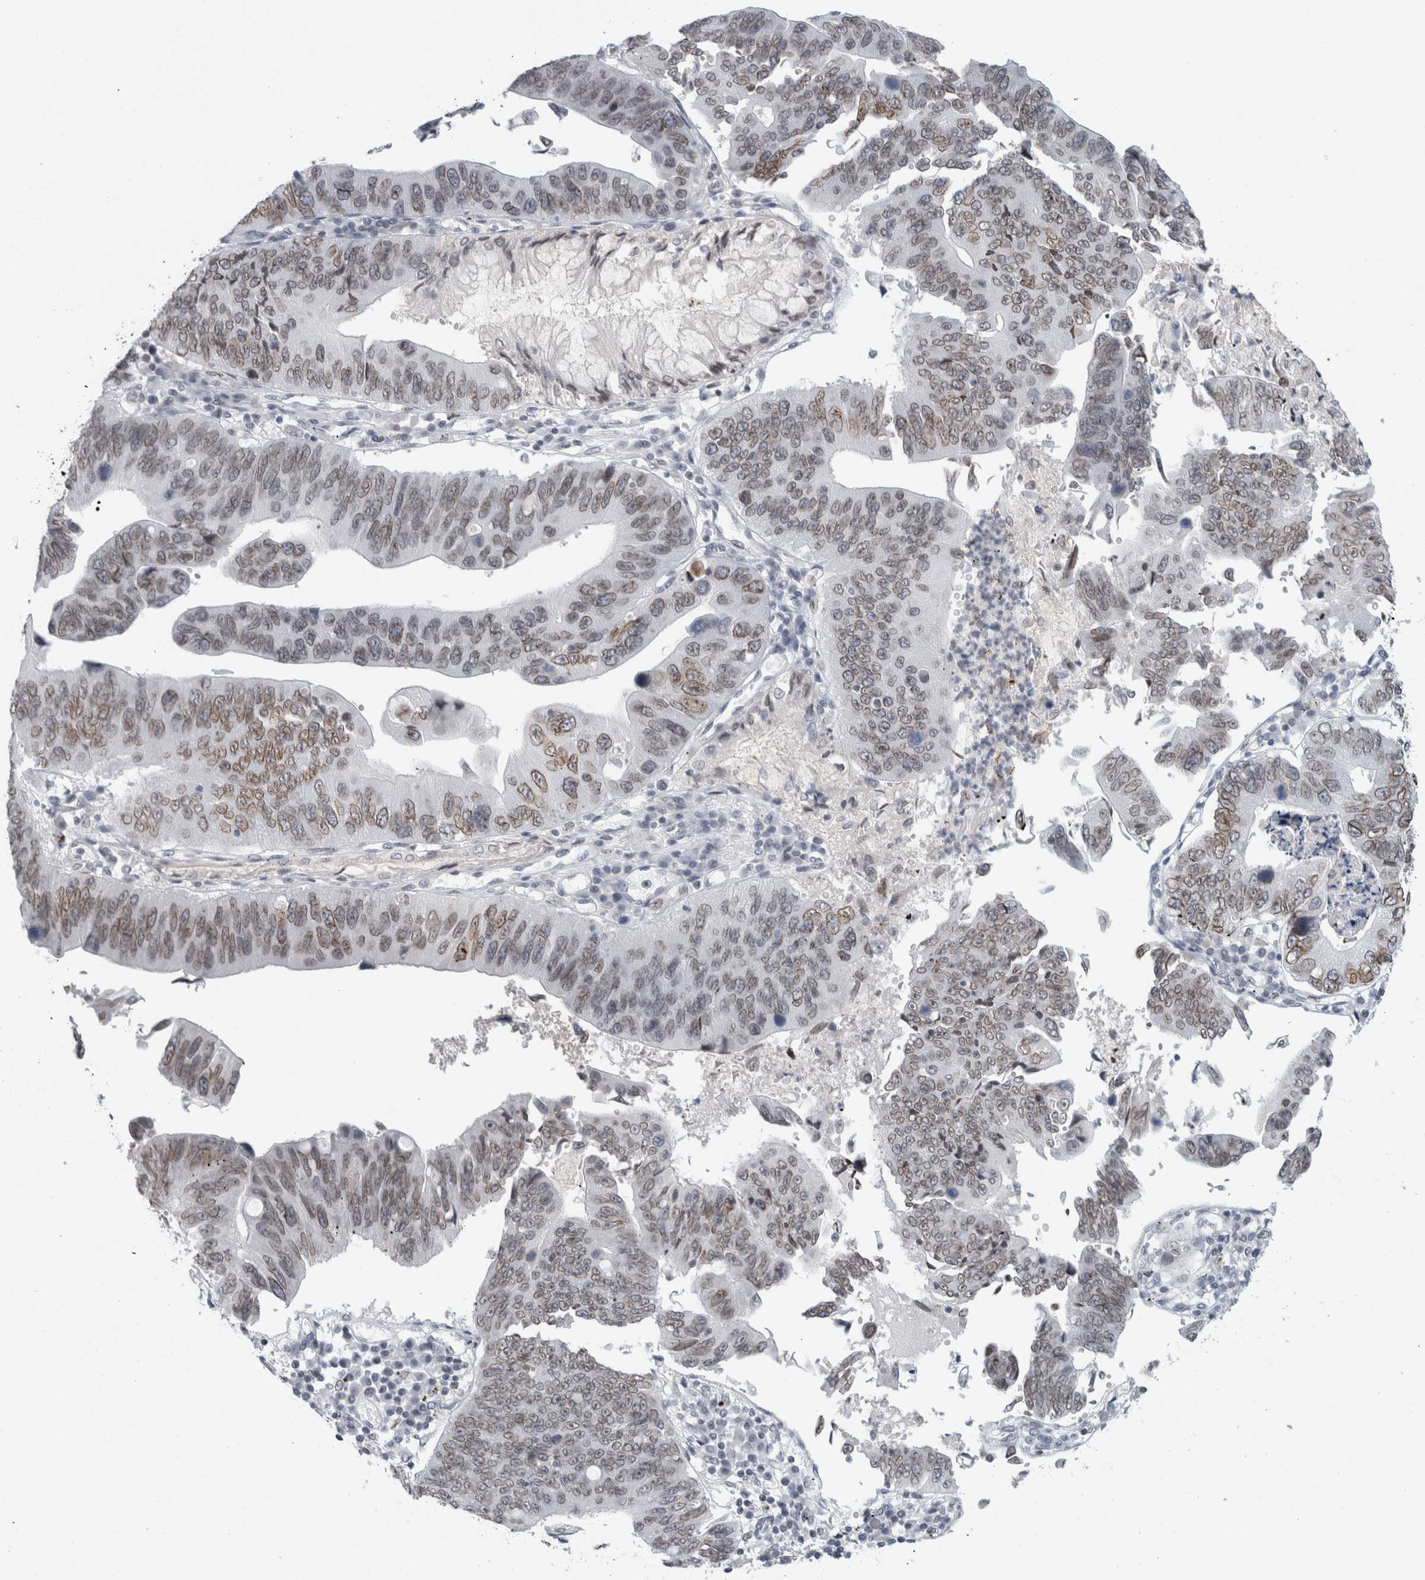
{"staining": {"intensity": "weak", "quantity": ">75%", "location": "cytoplasmic/membranous,nuclear"}, "tissue": "stomach cancer", "cell_type": "Tumor cells", "image_type": "cancer", "snomed": [{"axis": "morphology", "description": "Adenocarcinoma, NOS"}, {"axis": "topography", "description": "Stomach"}], "caption": "High-power microscopy captured an IHC photomicrograph of stomach cancer, revealing weak cytoplasmic/membranous and nuclear expression in approximately >75% of tumor cells.", "gene": "ZNF770", "patient": {"sex": "male", "age": 59}}